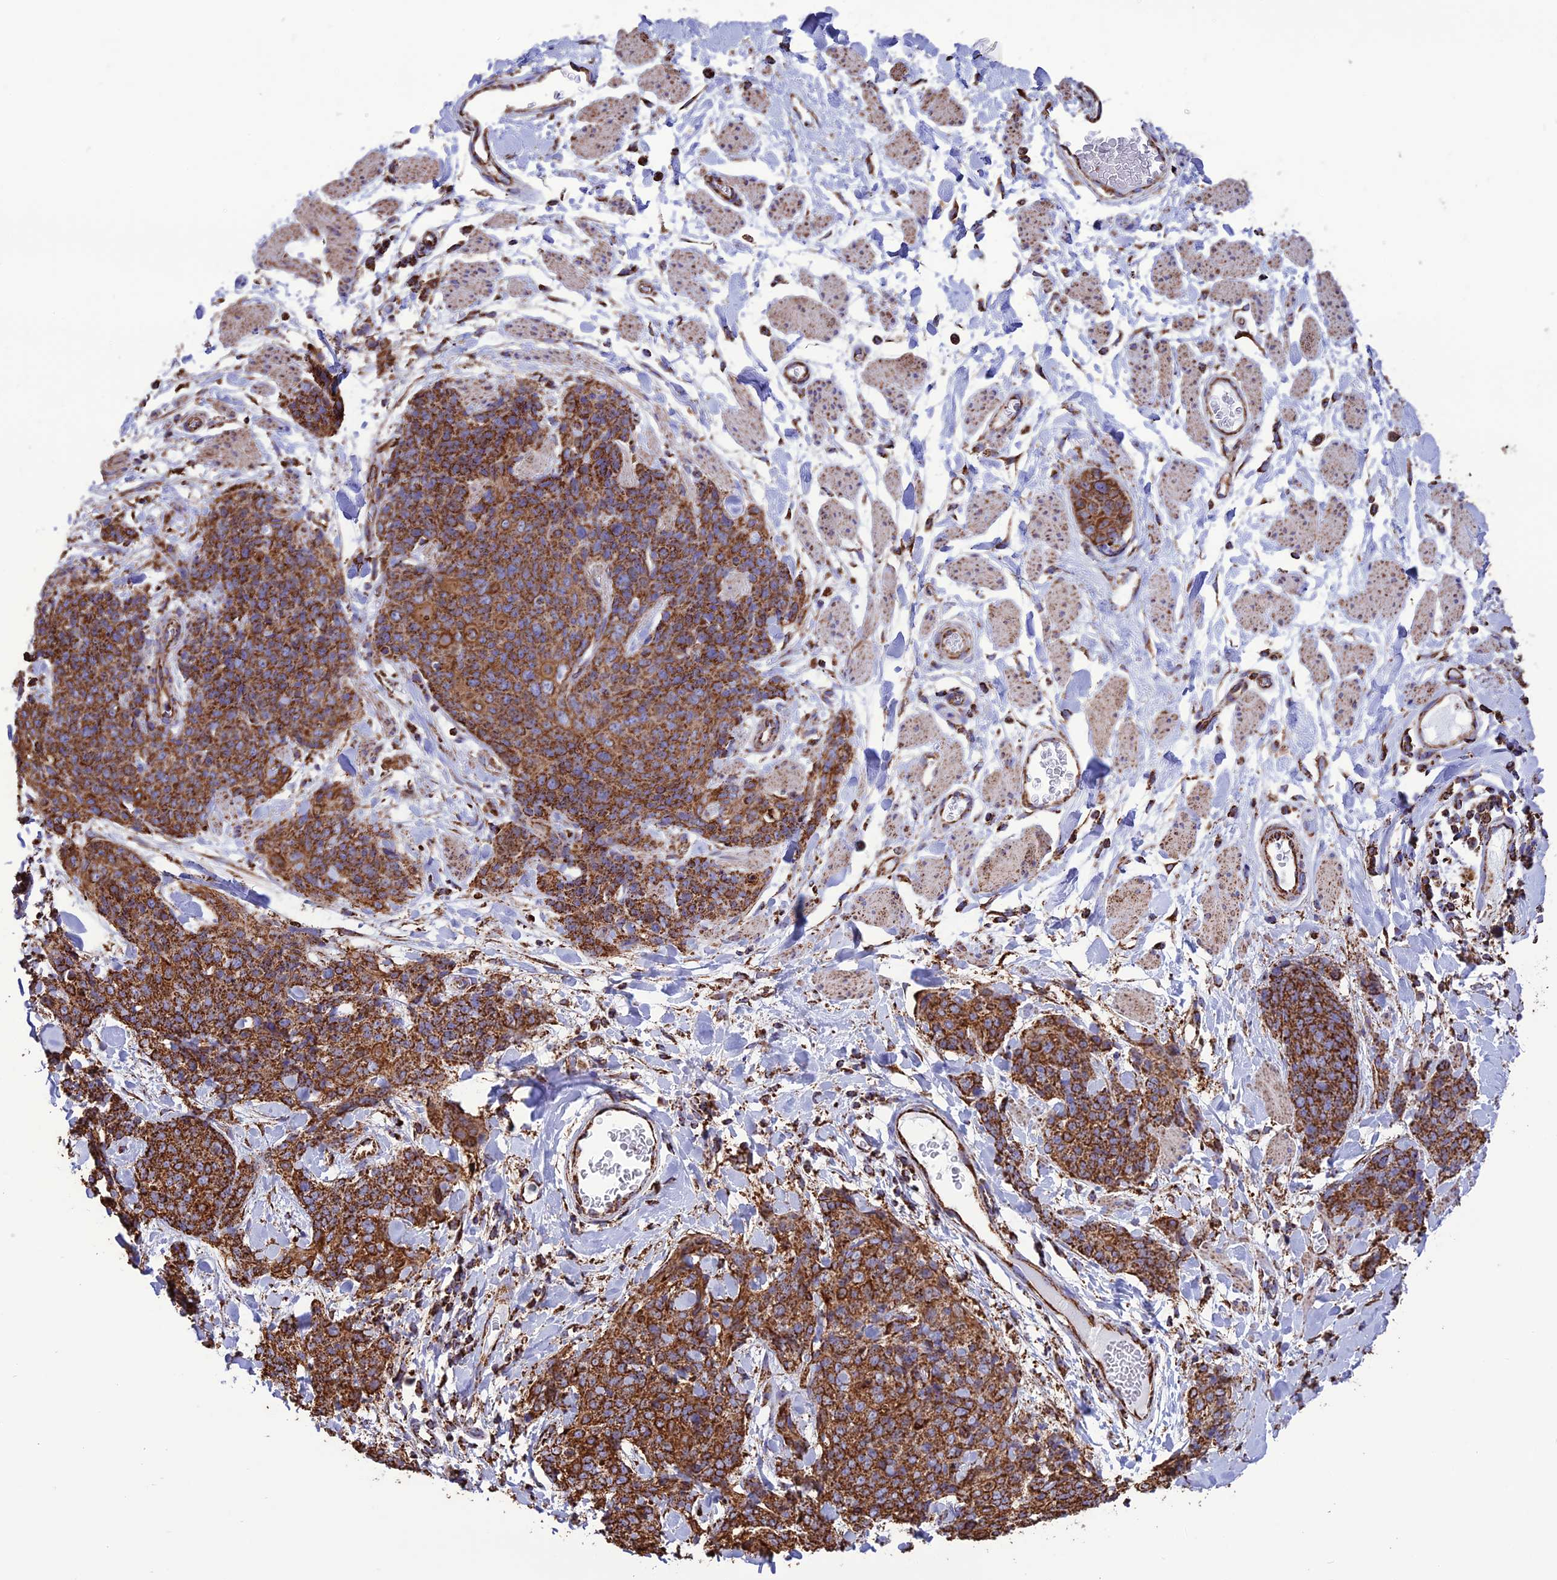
{"staining": {"intensity": "strong", "quantity": ">75%", "location": "cytoplasmic/membranous"}, "tissue": "skin cancer", "cell_type": "Tumor cells", "image_type": "cancer", "snomed": [{"axis": "morphology", "description": "Squamous cell carcinoma, NOS"}, {"axis": "topography", "description": "Skin"}, {"axis": "topography", "description": "Vulva"}], "caption": "IHC of human skin cancer (squamous cell carcinoma) exhibits high levels of strong cytoplasmic/membranous staining in approximately >75% of tumor cells. (brown staining indicates protein expression, while blue staining denotes nuclei).", "gene": "NDUFAF1", "patient": {"sex": "female", "age": 85}}